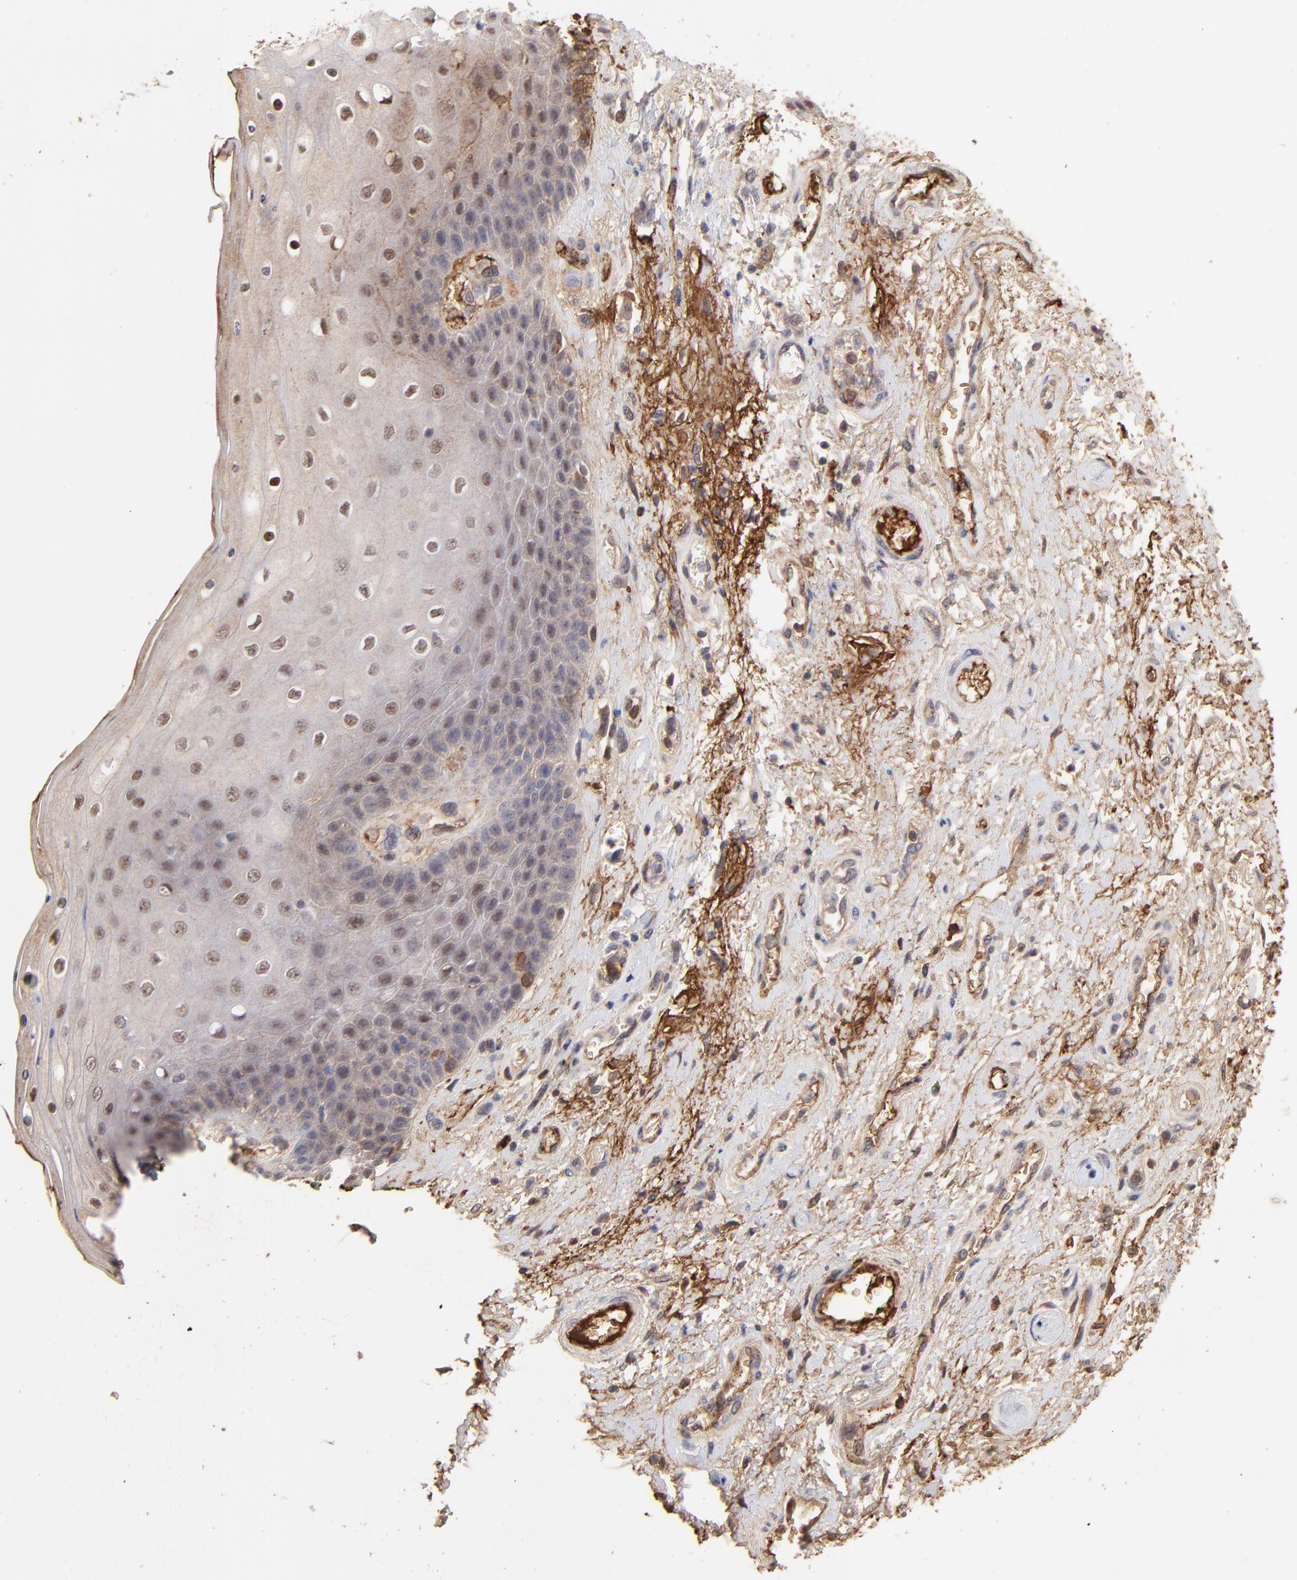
{"staining": {"intensity": "moderate", "quantity": ">75%", "location": "cytoplasmic/membranous,nuclear"}, "tissue": "skin", "cell_type": "Epidermal cells", "image_type": "normal", "snomed": [{"axis": "morphology", "description": "Normal tissue, NOS"}, {"axis": "topography", "description": "Anal"}], "caption": "Protein staining reveals moderate cytoplasmic/membranous,nuclear positivity in approximately >75% of epidermal cells in normal skin. Using DAB (brown) and hematoxylin (blue) stains, captured at high magnification using brightfield microscopy.", "gene": "PSMD14", "patient": {"sex": "female", "age": 46}}